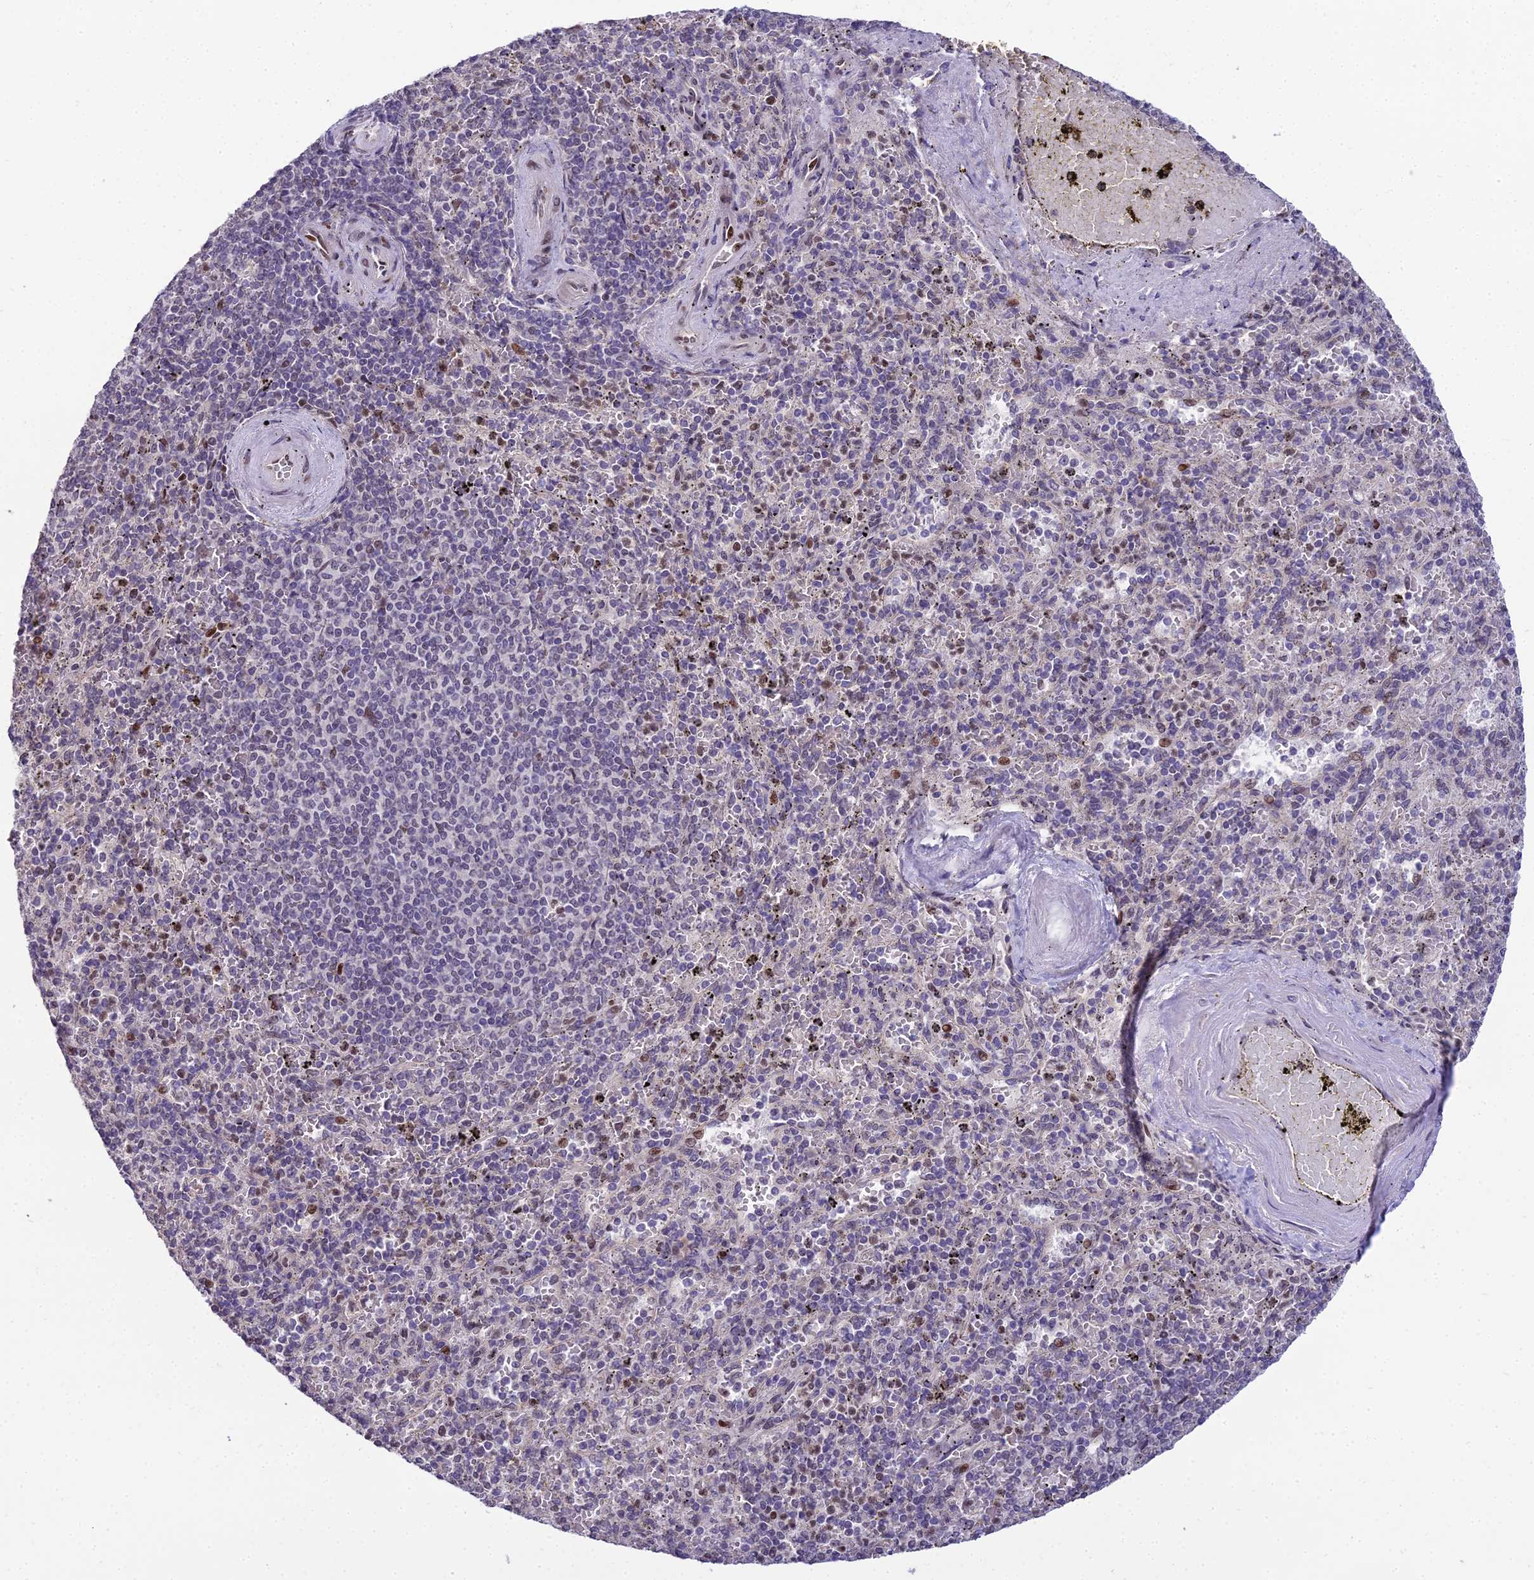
{"staining": {"intensity": "moderate", "quantity": "<25%", "location": "nuclear"}, "tissue": "spleen", "cell_type": "Cells in red pulp", "image_type": "normal", "snomed": [{"axis": "morphology", "description": "Normal tissue, NOS"}, {"axis": "topography", "description": "Spleen"}], "caption": "Immunohistochemistry micrograph of normal spleen: human spleen stained using immunohistochemistry (IHC) reveals low levels of moderate protein expression localized specifically in the nuclear of cells in red pulp, appearing as a nuclear brown color.", "gene": "ZNF707", "patient": {"sex": "male", "age": 82}}